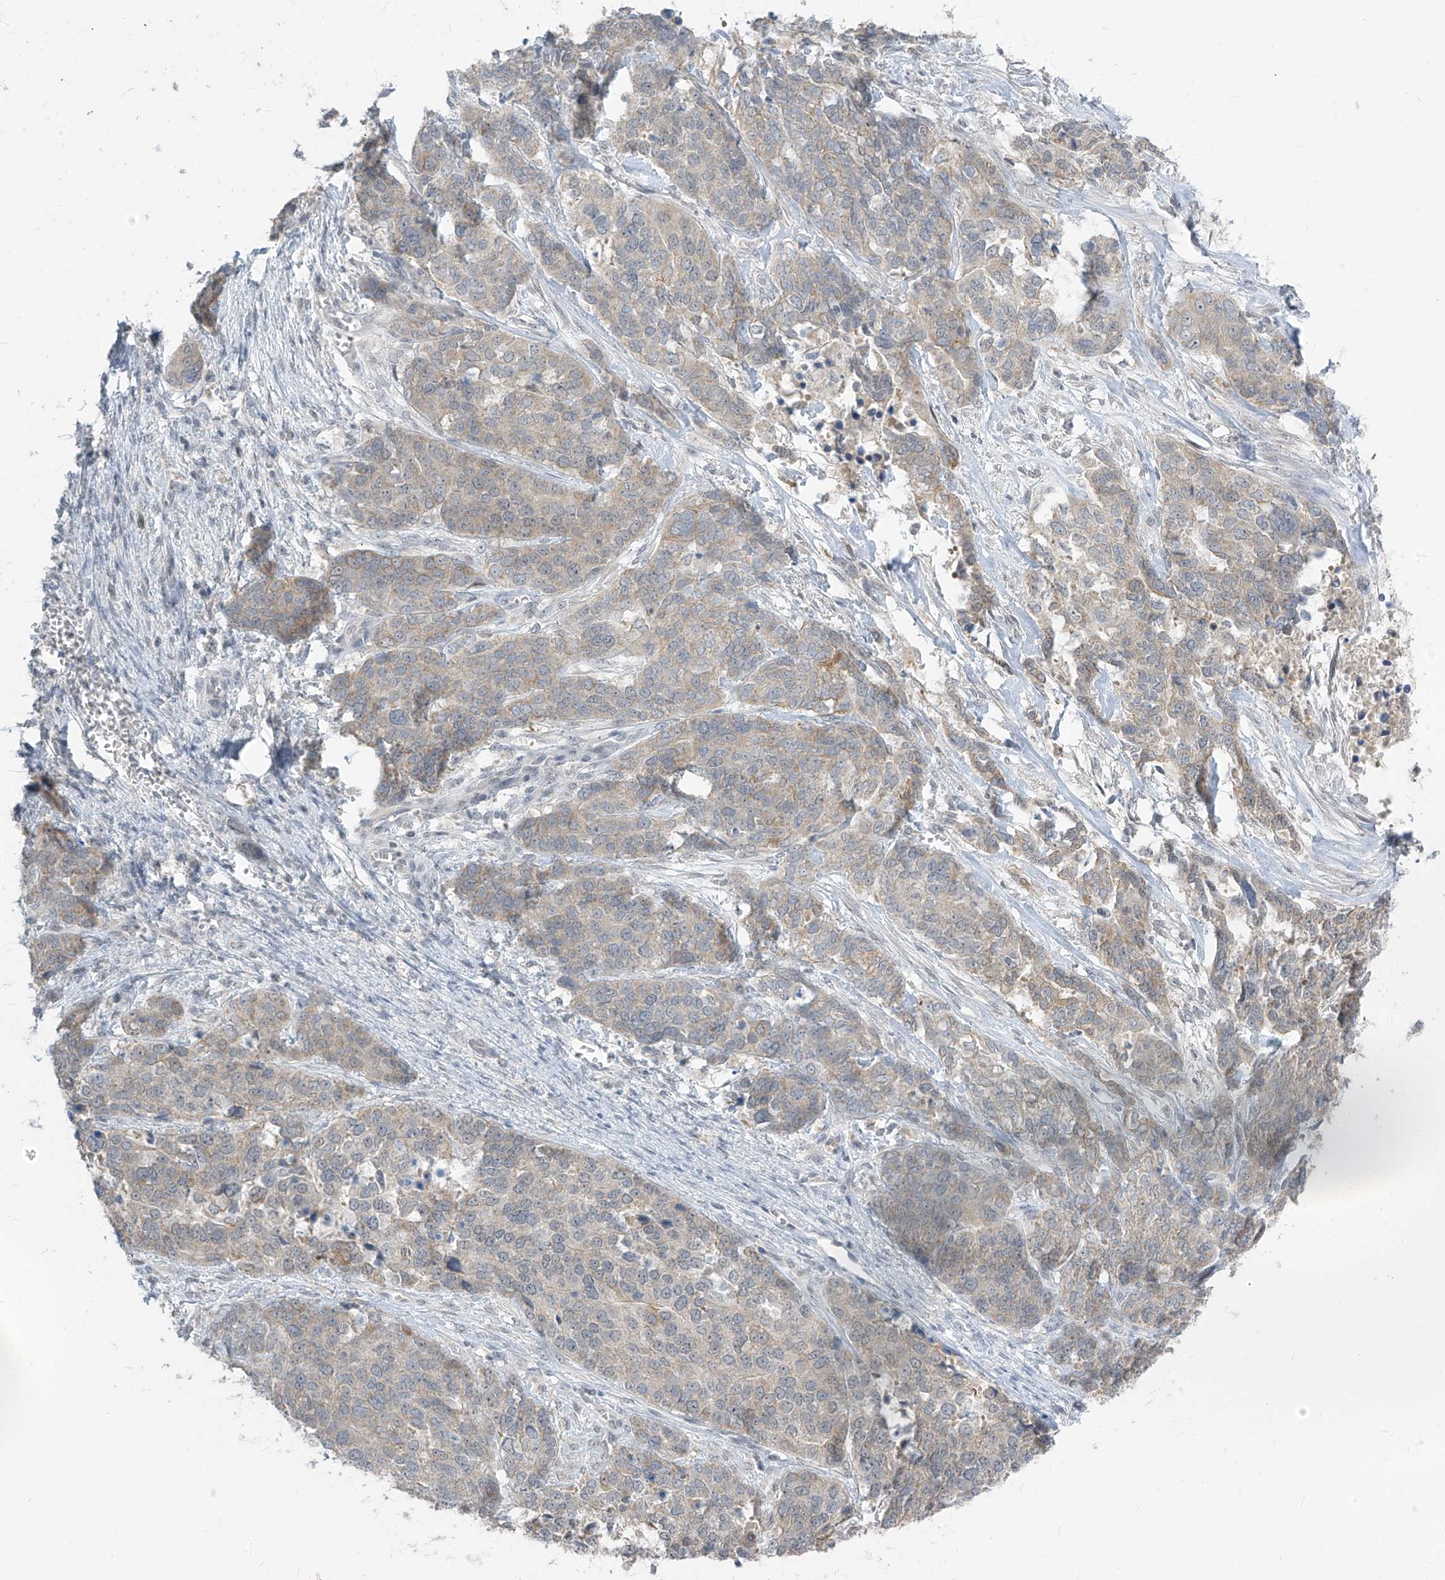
{"staining": {"intensity": "weak", "quantity": "<25%", "location": "cytoplasmic/membranous"}, "tissue": "ovarian cancer", "cell_type": "Tumor cells", "image_type": "cancer", "snomed": [{"axis": "morphology", "description": "Cystadenocarcinoma, serous, NOS"}, {"axis": "topography", "description": "Ovary"}], "caption": "IHC of human ovarian cancer exhibits no positivity in tumor cells. The staining is performed using DAB (3,3'-diaminobenzidine) brown chromogen with nuclei counter-stained in using hematoxylin.", "gene": "METAP1D", "patient": {"sex": "female", "age": 44}}